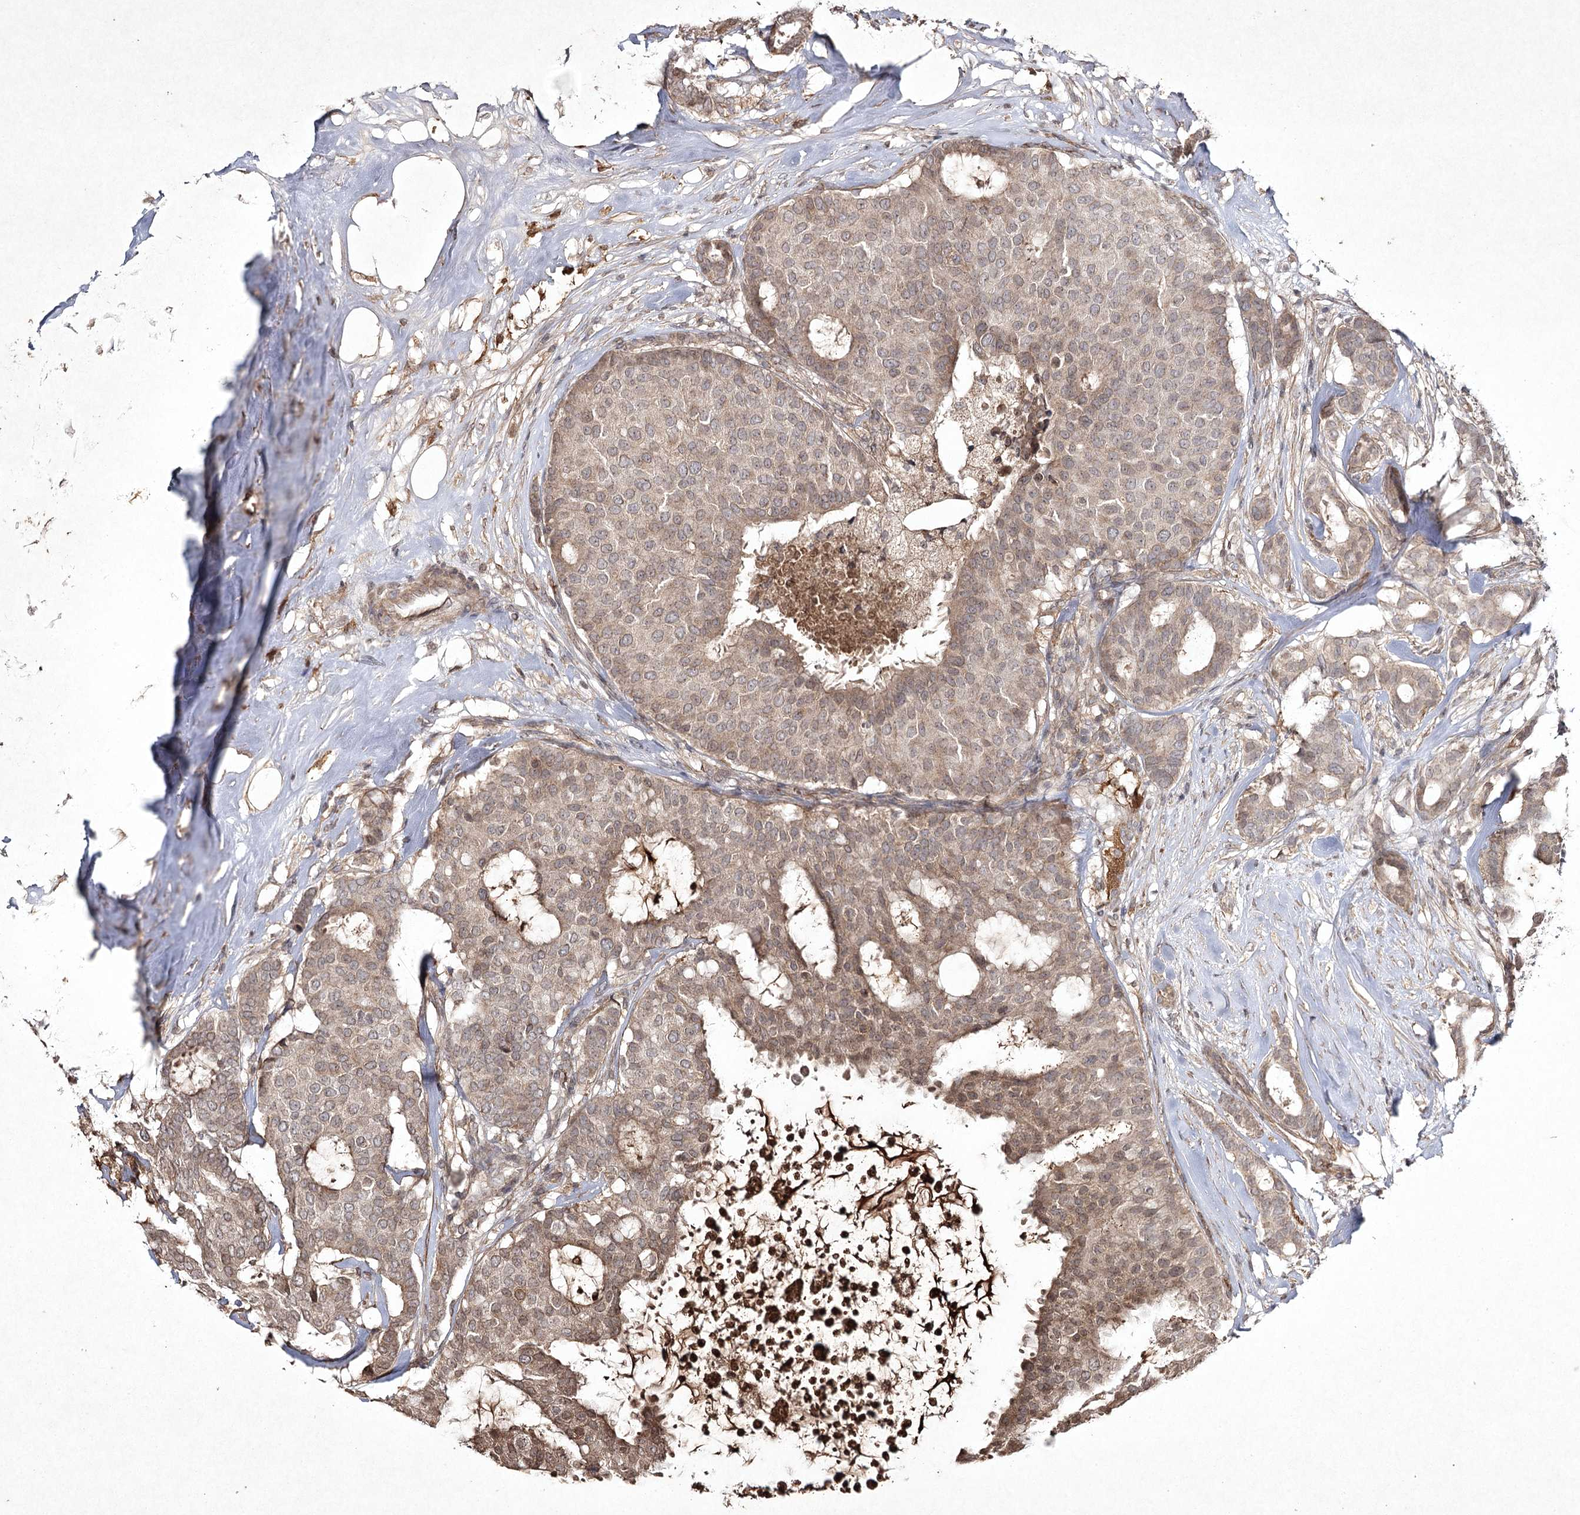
{"staining": {"intensity": "weak", "quantity": "25%-75%", "location": "cytoplasmic/membranous"}, "tissue": "breast cancer", "cell_type": "Tumor cells", "image_type": "cancer", "snomed": [{"axis": "morphology", "description": "Duct carcinoma"}, {"axis": "topography", "description": "Breast"}], "caption": "Protein expression analysis of human breast cancer reveals weak cytoplasmic/membranous expression in about 25%-75% of tumor cells. Using DAB (3,3'-diaminobenzidine) (brown) and hematoxylin (blue) stains, captured at high magnification using brightfield microscopy.", "gene": "CYP2B6", "patient": {"sex": "female", "age": 75}}